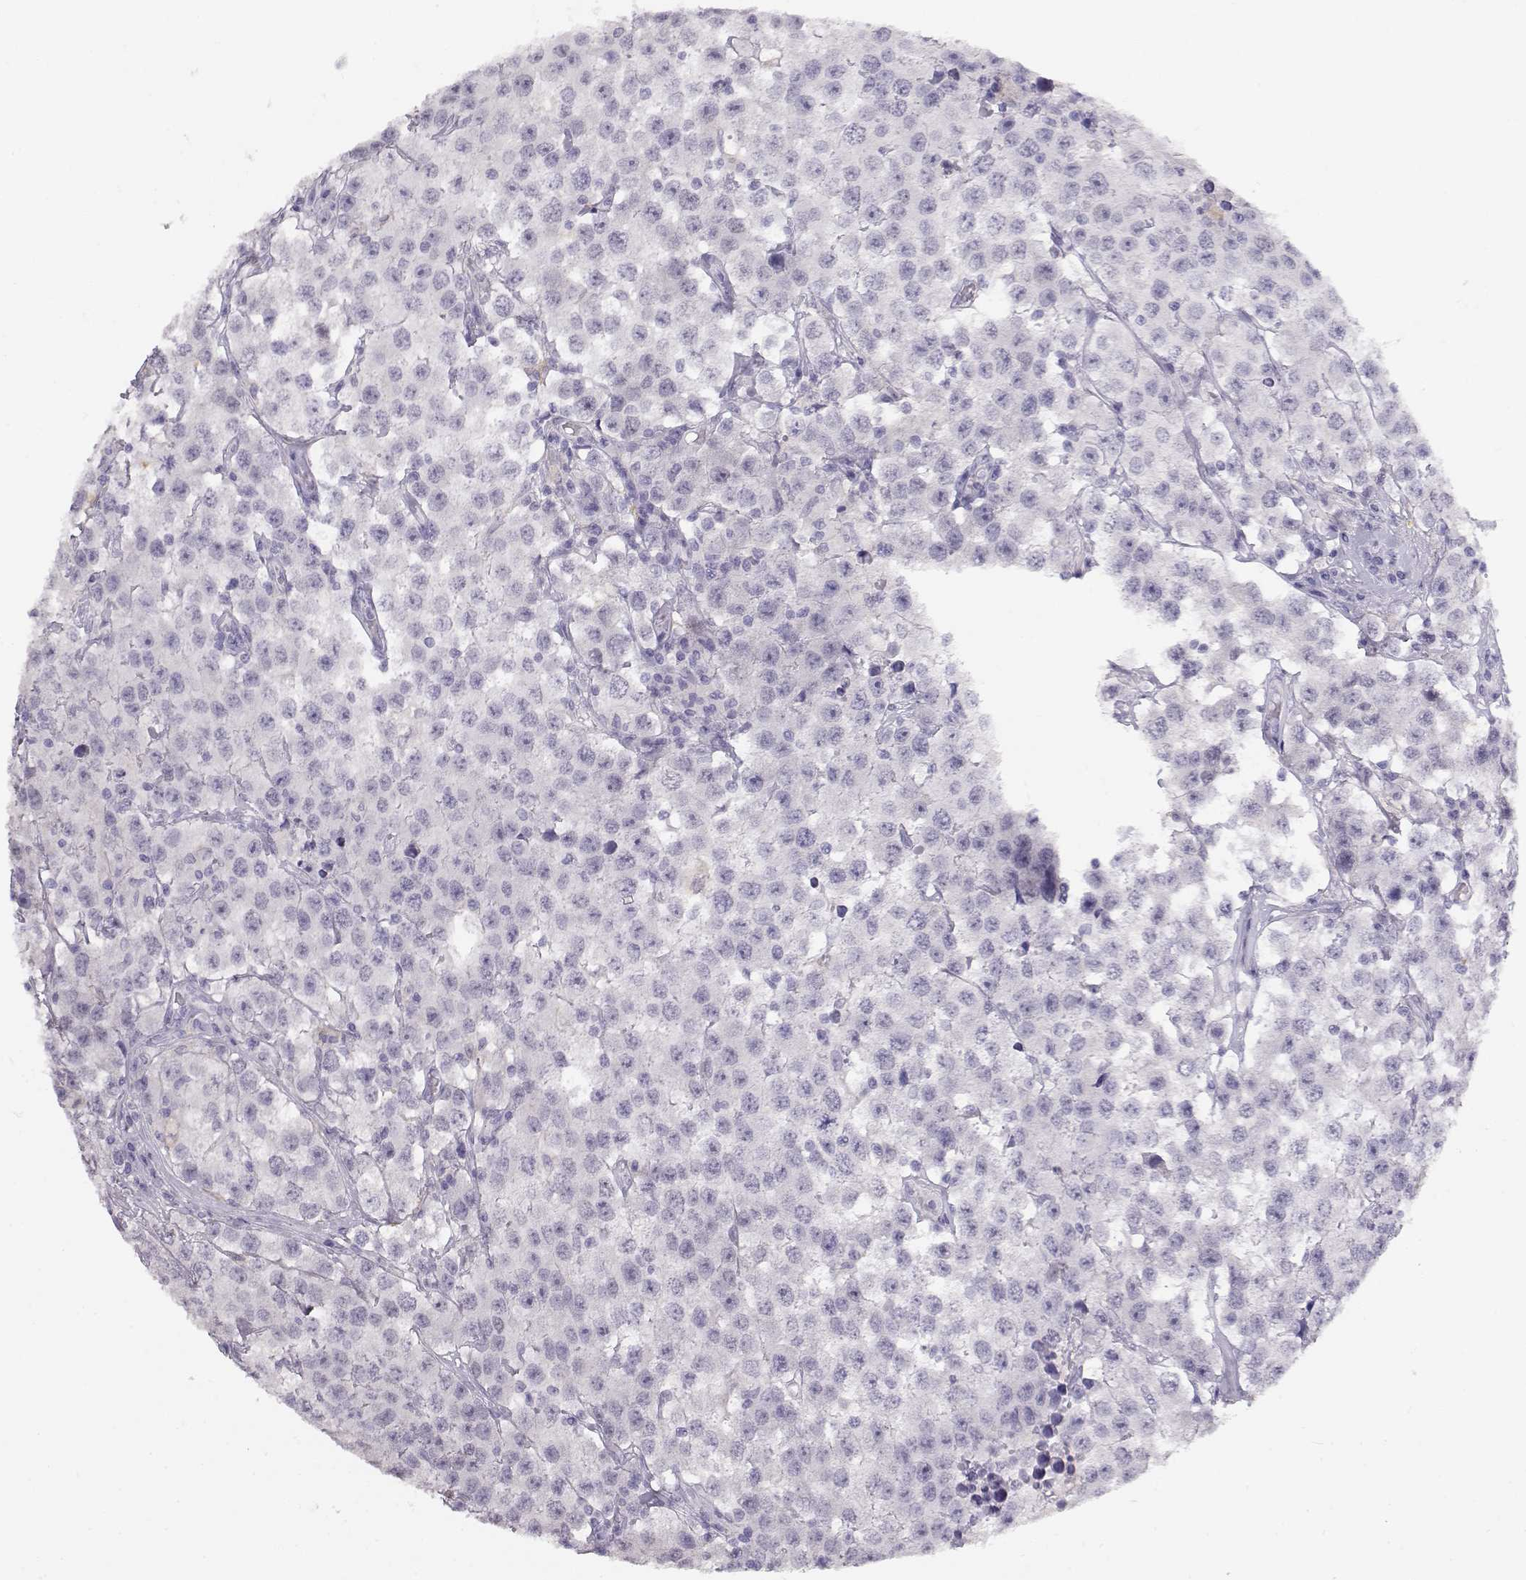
{"staining": {"intensity": "negative", "quantity": "none", "location": "none"}, "tissue": "testis cancer", "cell_type": "Tumor cells", "image_type": "cancer", "snomed": [{"axis": "morphology", "description": "Seminoma, NOS"}, {"axis": "topography", "description": "Testis"}], "caption": "Immunohistochemistry (IHC) histopathology image of human testis cancer stained for a protein (brown), which reveals no positivity in tumor cells. (DAB (3,3'-diaminobenzidine) immunohistochemistry, high magnification).", "gene": "NUTM1", "patient": {"sex": "male", "age": 52}}